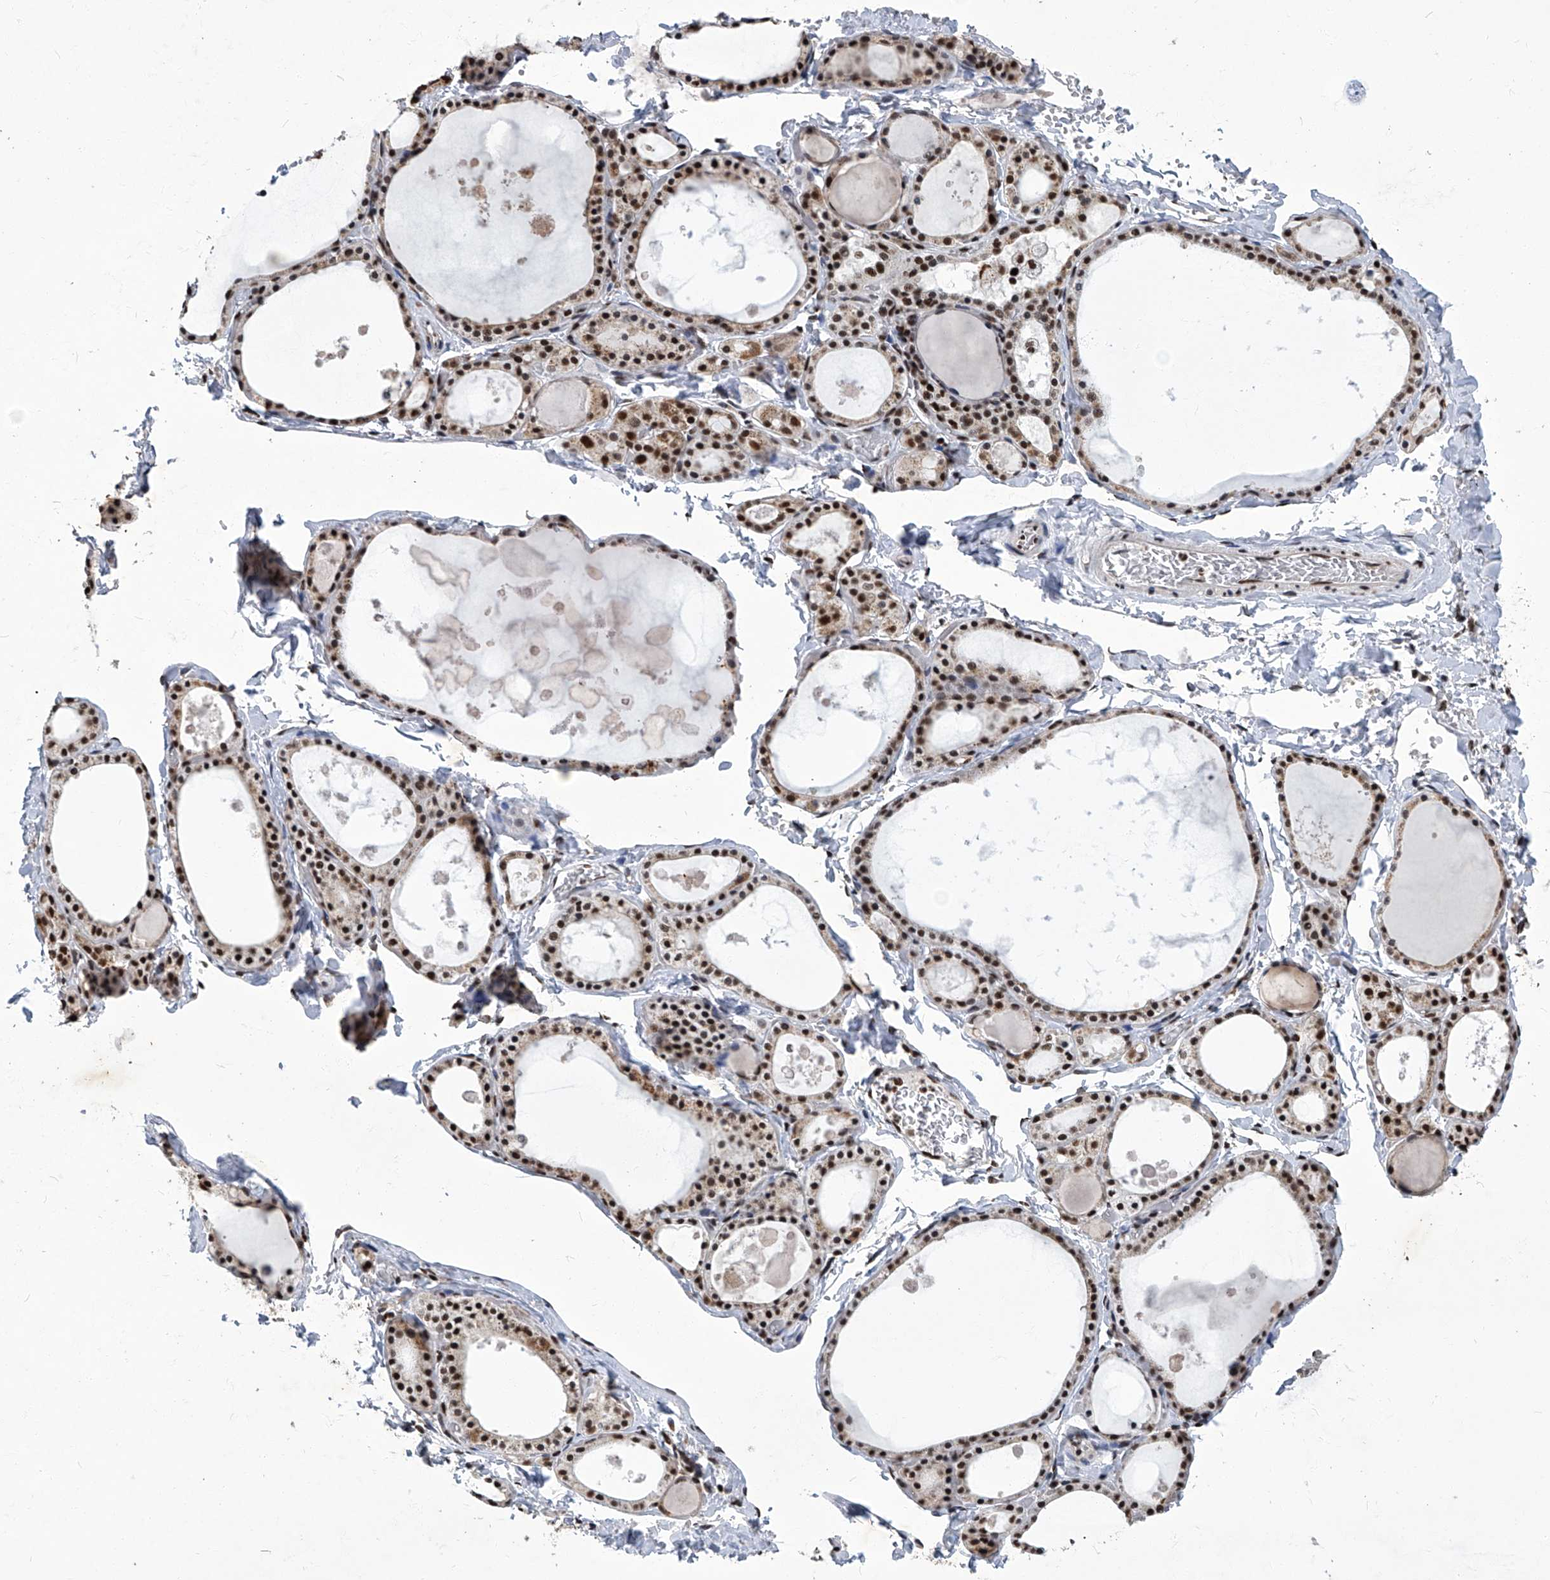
{"staining": {"intensity": "moderate", "quantity": ">75%", "location": "nuclear"}, "tissue": "thyroid gland", "cell_type": "Glandular cells", "image_type": "normal", "snomed": [{"axis": "morphology", "description": "Normal tissue, NOS"}, {"axis": "topography", "description": "Thyroid gland"}], "caption": "Brown immunohistochemical staining in unremarkable thyroid gland displays moderate nuclear expression in about >75% of glandular cells.", "gene": "HBP1", "patient": {"sex": "male", "age": 56}}